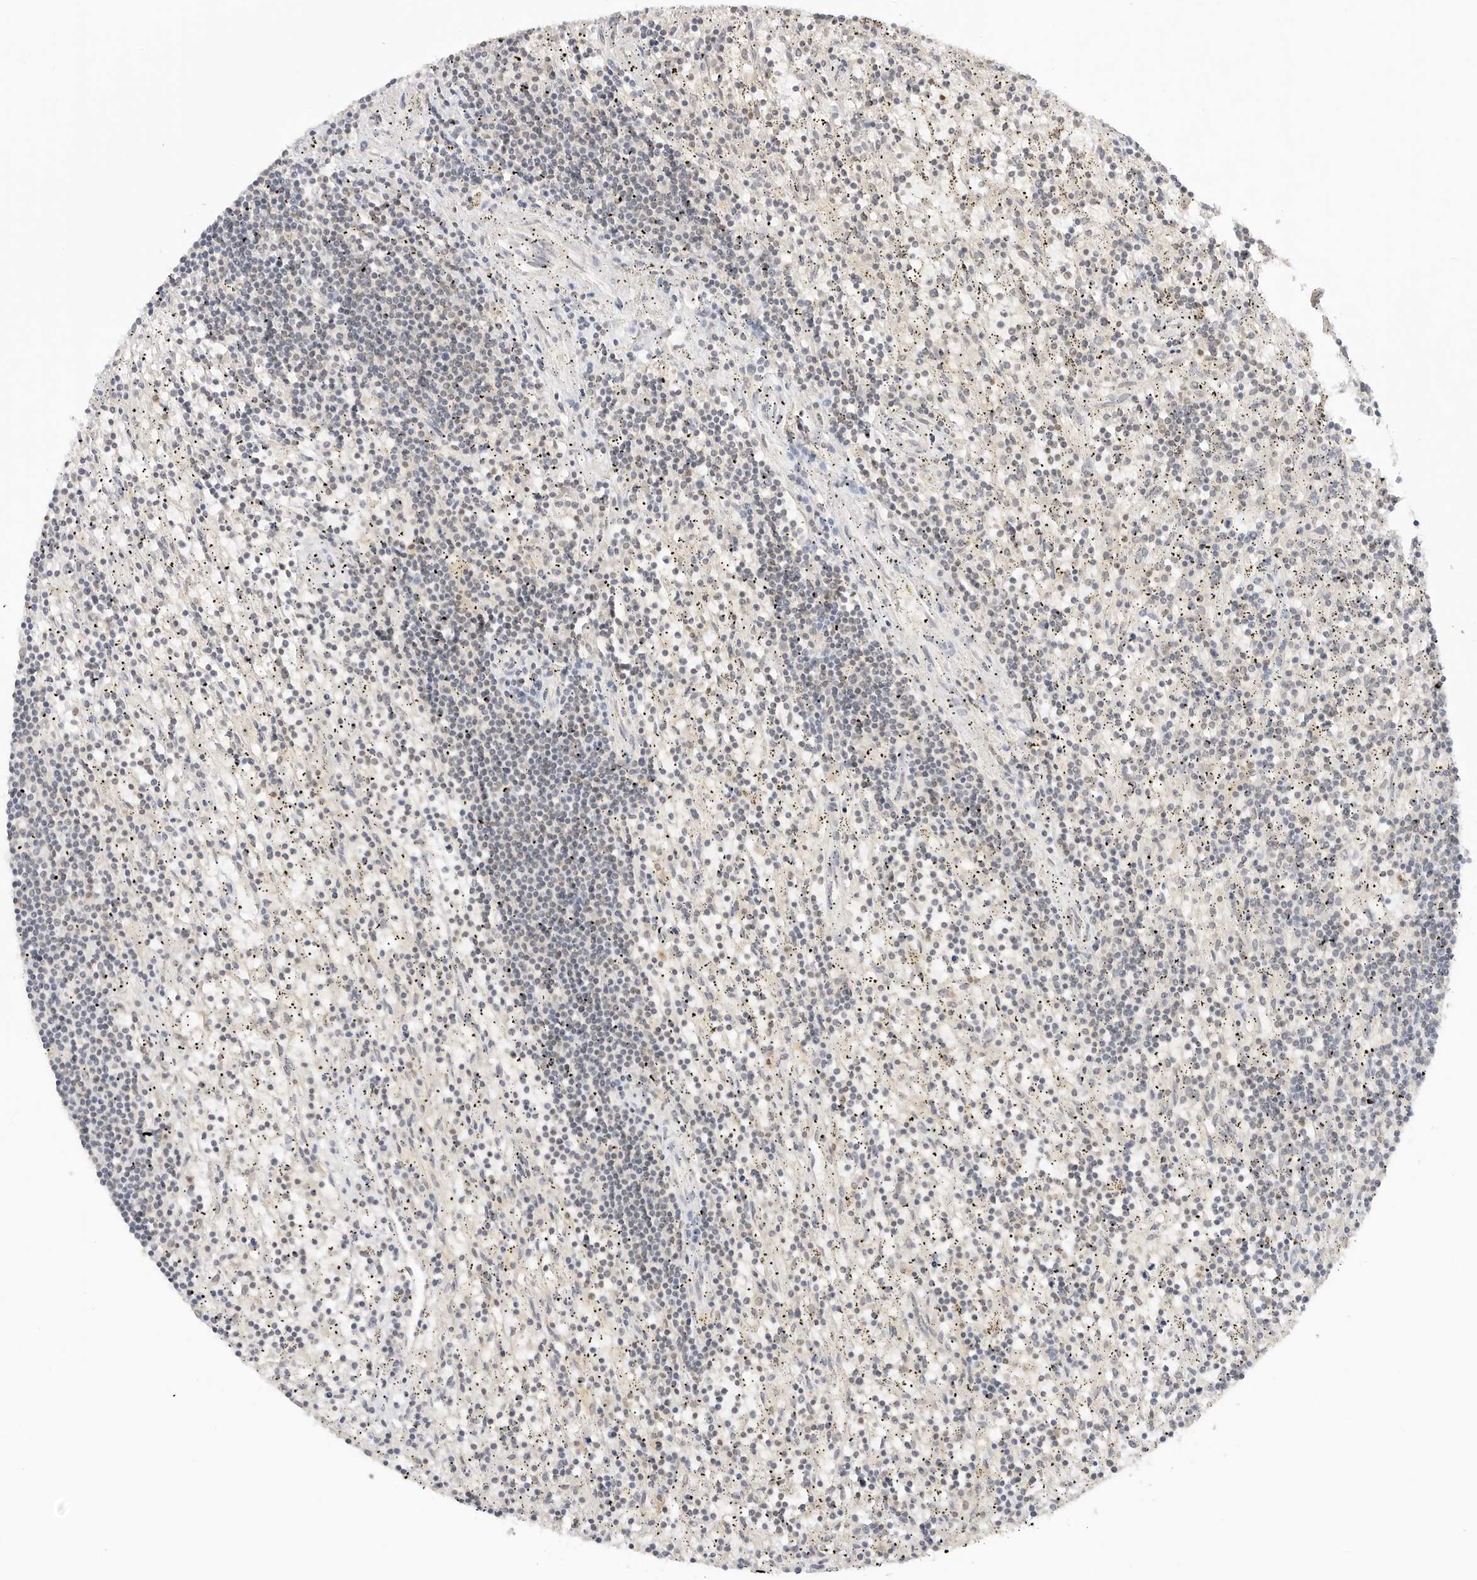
{"staining": {"intensity": "negative", "quantity": "none", "location": "none"}, "tissue": "lymphoma", "cell_type": "Tumor cells", "image_type": "cancer", "snomed": [{"axis": "morphology", "description": "Malignant lymphoma, non-Hodgkin's type, Low grade"}, {"axis": "topography", "description": "Spleen"}], "caption": "IHC photomicrograph of lymphoma stained for a protein (brown), which reveals no staining in tumor cells.", "gene": "EPHA1", "patient": {"sex": "male", "age": 76}}